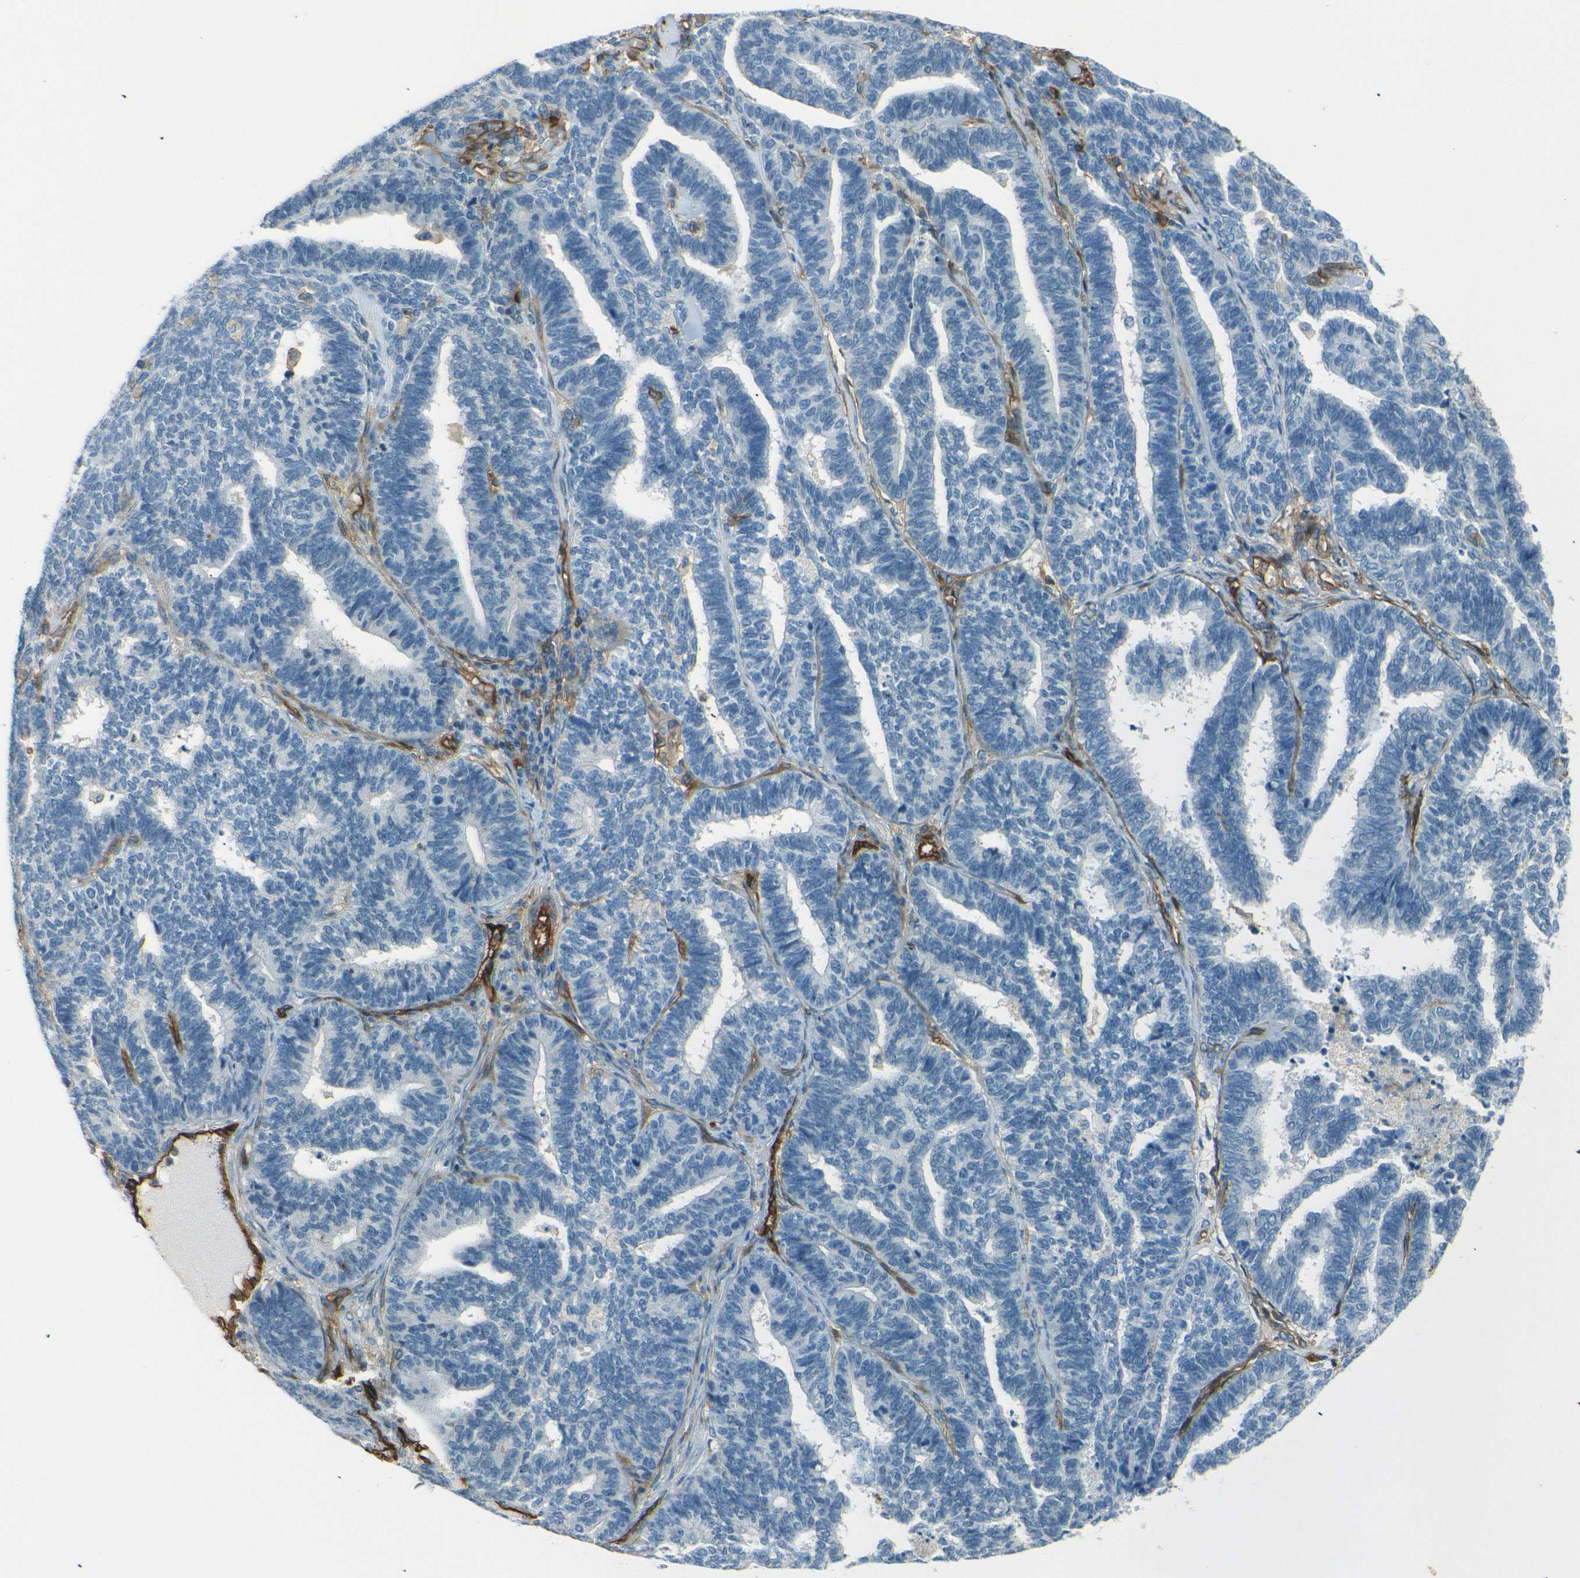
{"staining": {"intensity": "negative", "quantity": "none", "location": "none"}, "tissue": "endometrial cancer", "cell_type": "Tumor cells", "image_type": "cancer", "snomed": [{"axis": "morphology", "description": "Adenocarcinoma, NOS"}, {"axis": "topography", "description": "Endometrium"}], "caption": "Immunohistochemical staining of adenocarcinoma (endometrial) demonstrates no significant positivity in tumor cells.", "gene": "ENTPD1", "patient": {"sex": "female", "age": 70}}